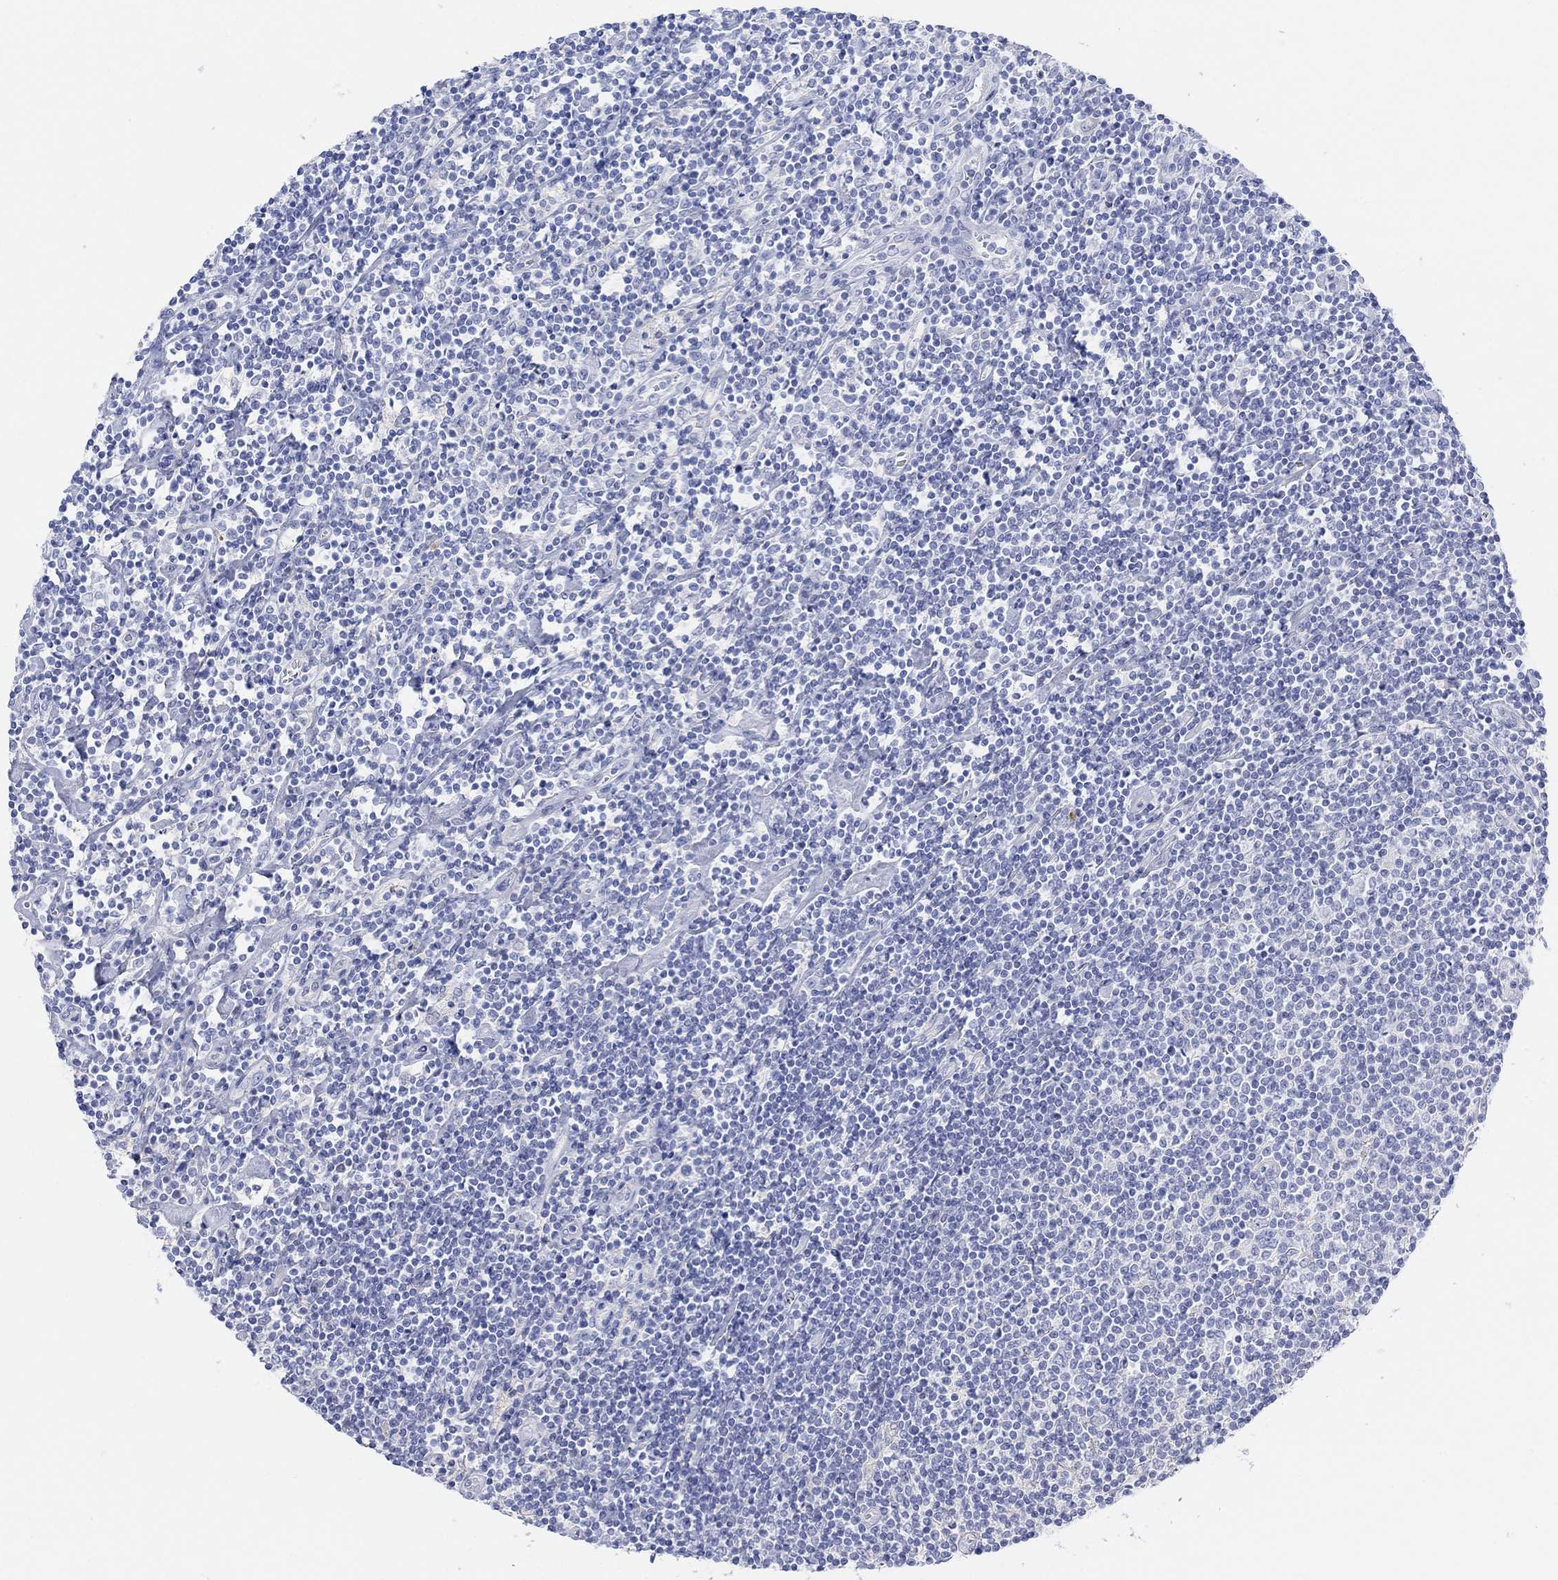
{"staining": {"intensity": "negative", "quantity": "none", "location": "none"}, "tissue": "lymphoma", "cell_type": "Tumor cells", "image_type": "cancer", "snomed": [{"axis": "morphology", "description": "Hodgkin's disease, NOS"}, {"axis": "topography", "description": "Lymph node"}], "caption": "Tumor cells are negative for protein expression in human Hodgkin's disease.", "gene": "GNG13", "patient": {"sex": "male", "age": 40}}